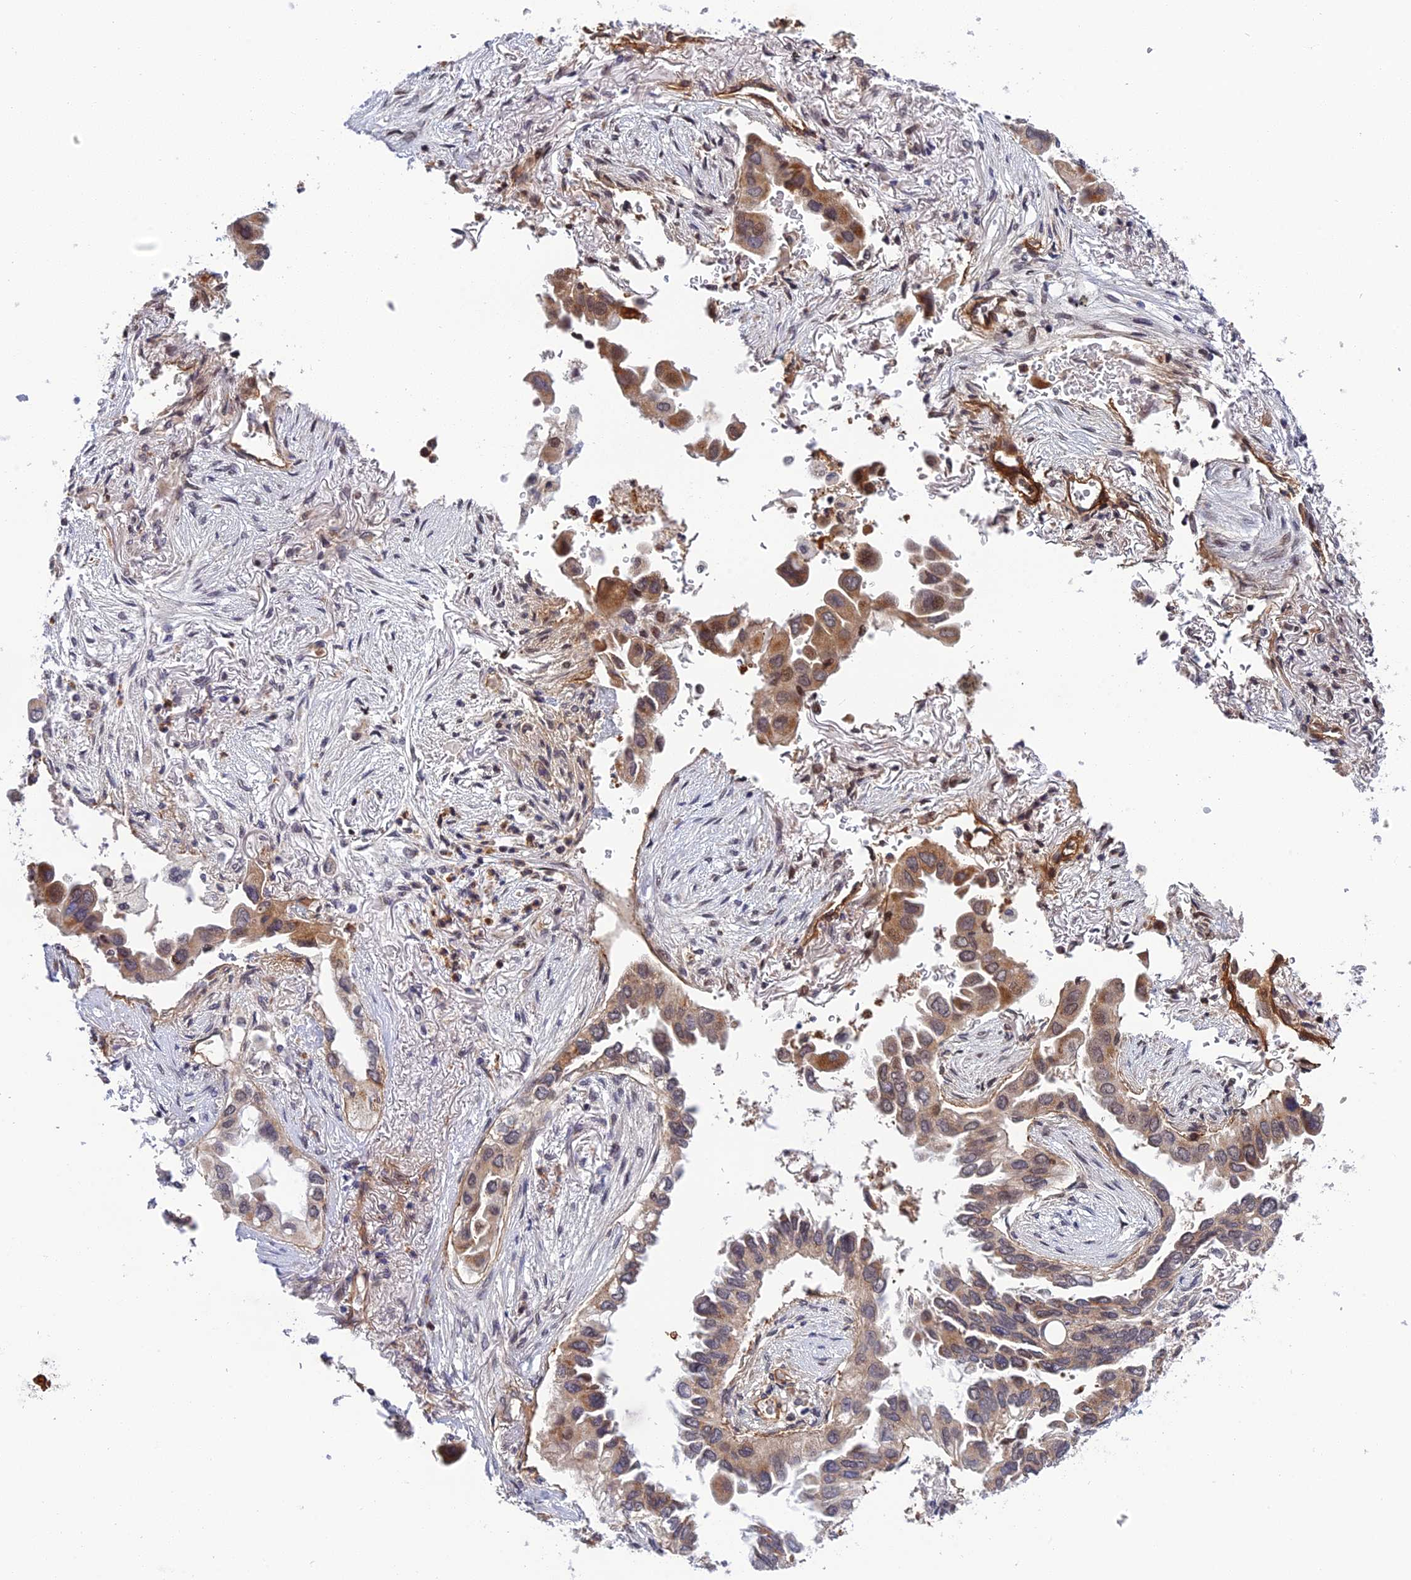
{"staining": {"intensity": "moderate", "quantity": "25%-75%", "location": "cytoplasmic/membranous"}, "tissue": "lung cancer", "cell_type": "Tumor cells", "image_type": "cancer", "snomed": [{"axis": "morphology", "description": "Adenocarcinoma, NOS"}, {"axis": "topography", "description": "Lung"}], "caption": "Tumor cells display medium levels of moderate cytoplasmic/membranous expression in approximately 25%-75% of cells in lung adenocarcinoma.", "gene": "REXO1", "patient": {"sex": "female", "age": 76}}